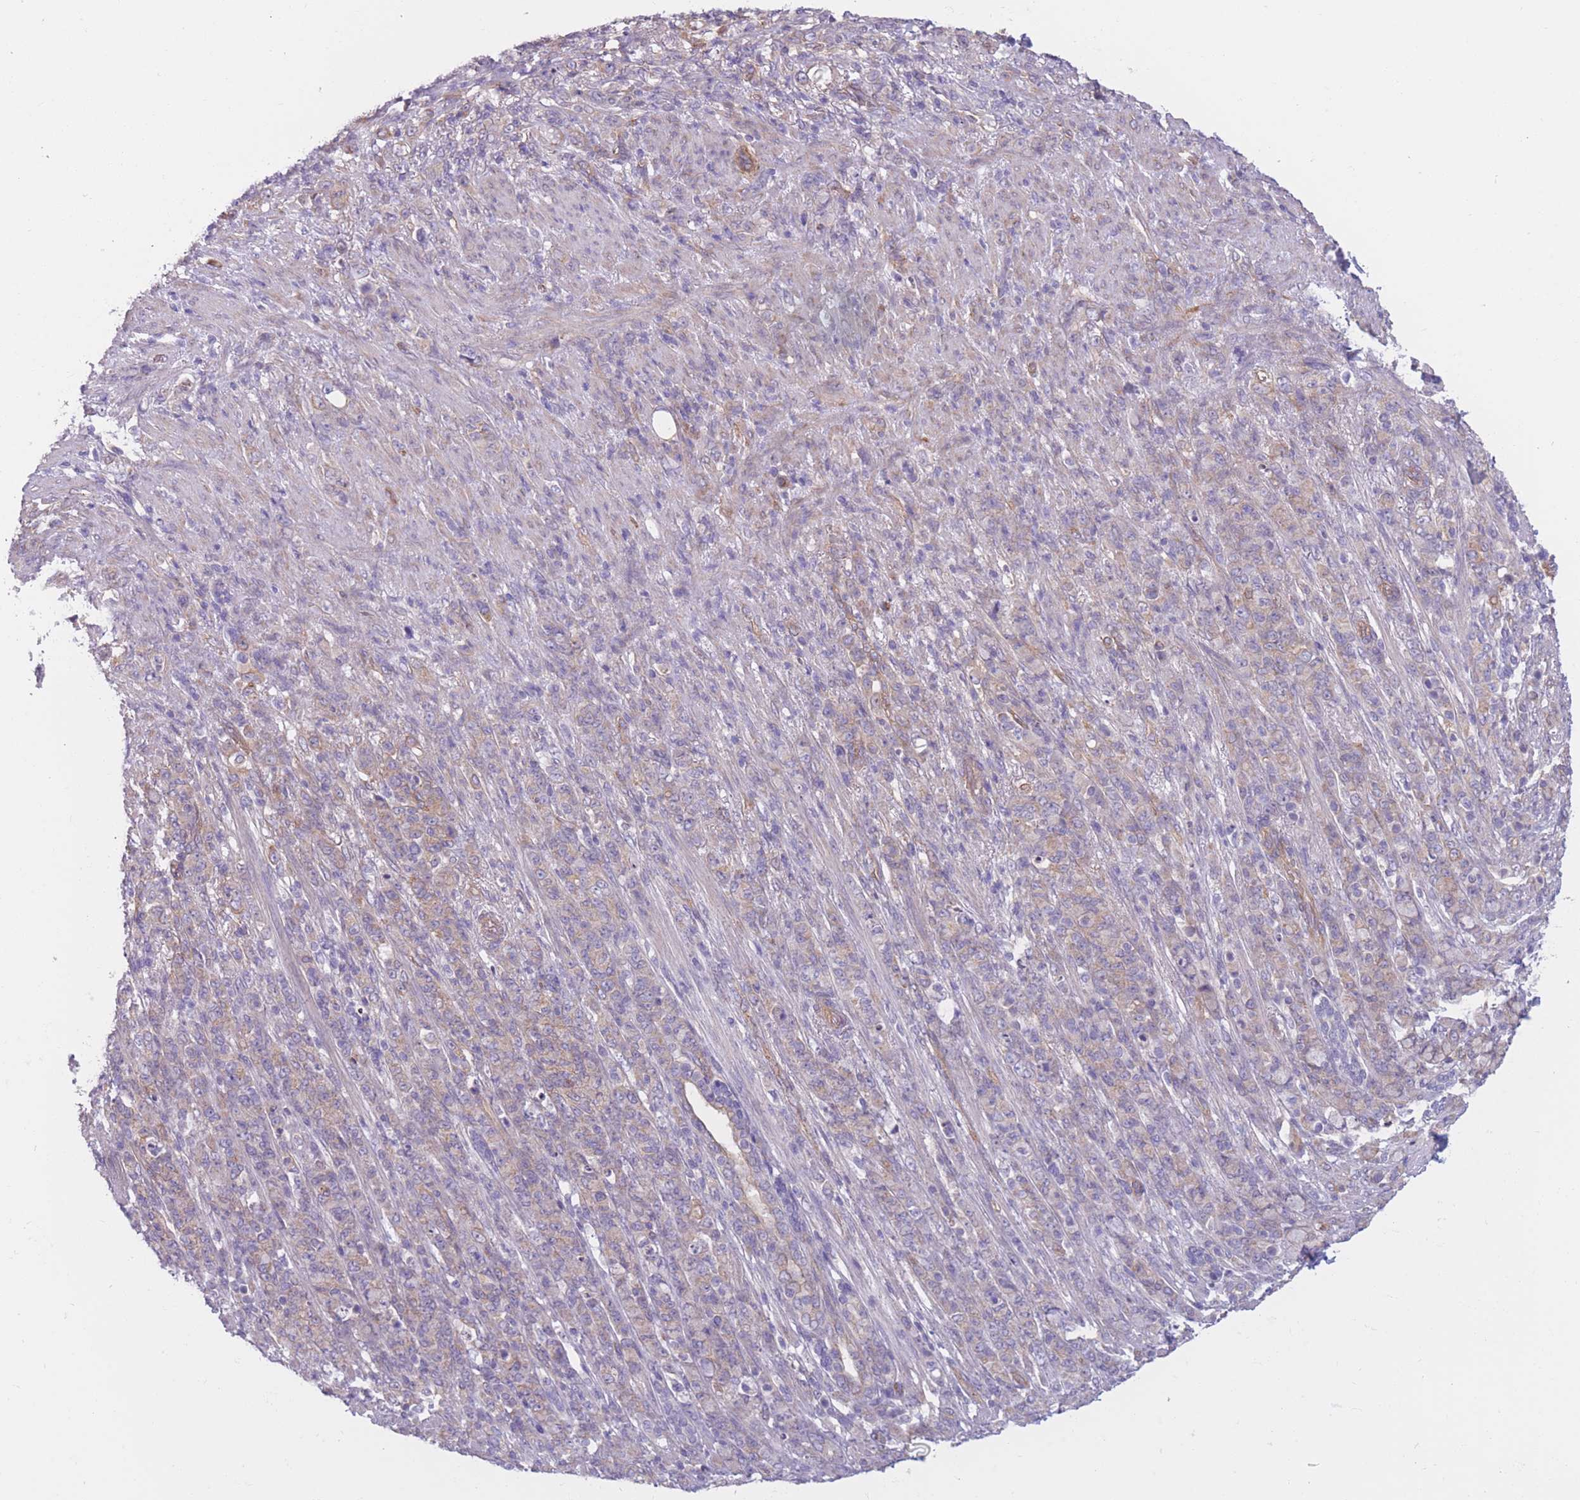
{"staining": {"intensity": "negative", "quantity": "none", "location": "none"}, "tissue": "stomach cancer", "cell_type": "Tumor cells", "image_type": "cancer", "snomed": [{"axis": "morphology", "description": "Adenocarcinoma, NOS"}, {"axis": "topography", "description": "Stomach"}], "caption": "IHC photomicrograph of stomach cancer stained for a protein (brown), which demonstrates no positivity in tumor cells.", "gene": "SERPINB3", "patient": {"sex": "female", "age": 79}}